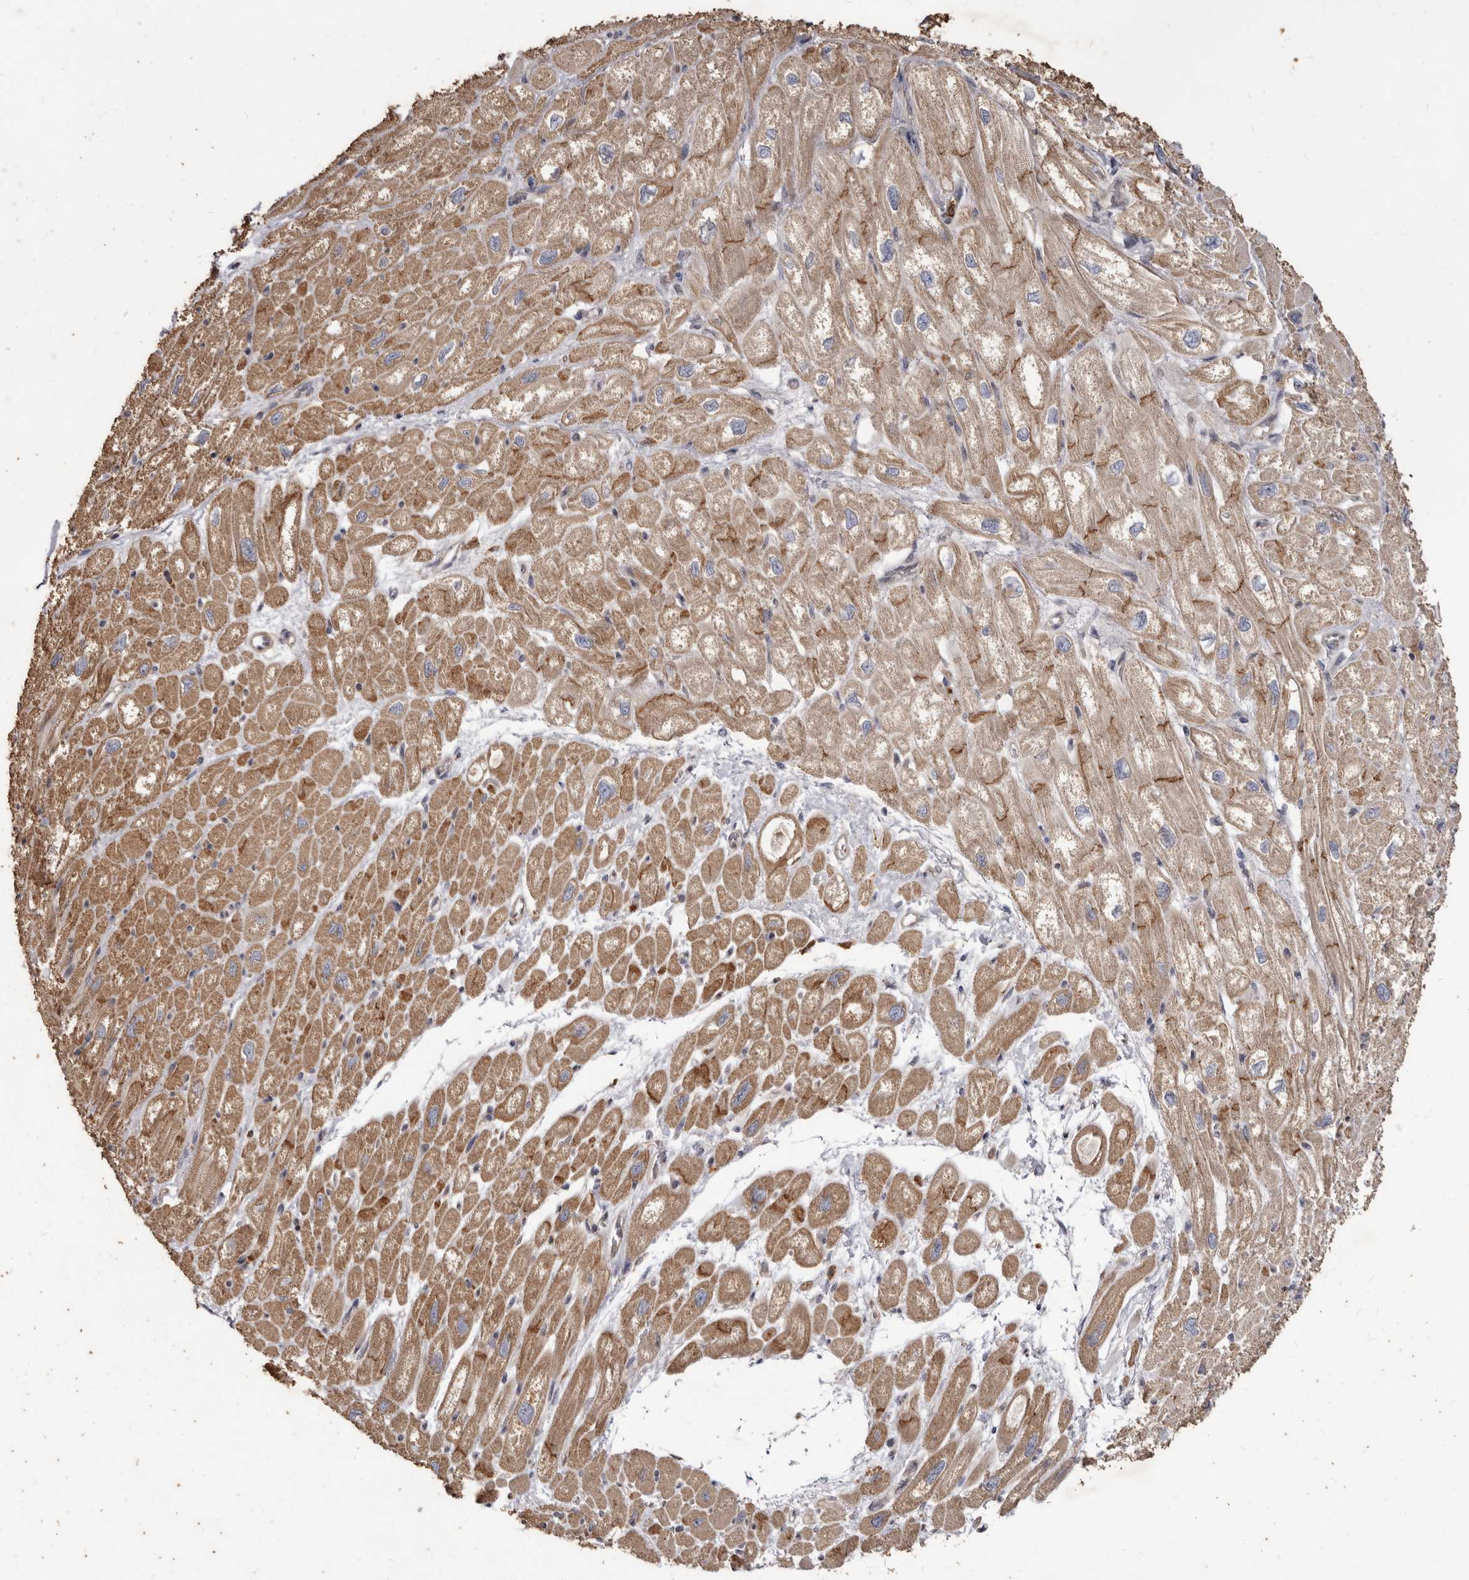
{"staining": {"intensity": "moderate", "quantity": "25%-75%", "location": "cytoplasmic/membranous"}, "tissue": "heart muscle", "cell_type": "Cardiomyocytes", "image_type": "normal", "snomed": [{"axis": "morphology", "description": "Normal tissue, NOS"}, {"axis": "topography", "description": "Heart"}], "caption": "Immunohistochemistry of benign heart muscle demonstrates medium levels of moderate cytoplasmic/membranous staining in approximately 25%-75% of cardiomyocytes. The staining was performed using DAB, with brown indicating positive protein expression. Nuclei are stained blue with hematoxylin.", "gene": "ACLY", "patient": {"sex": "male", "age": 50}}